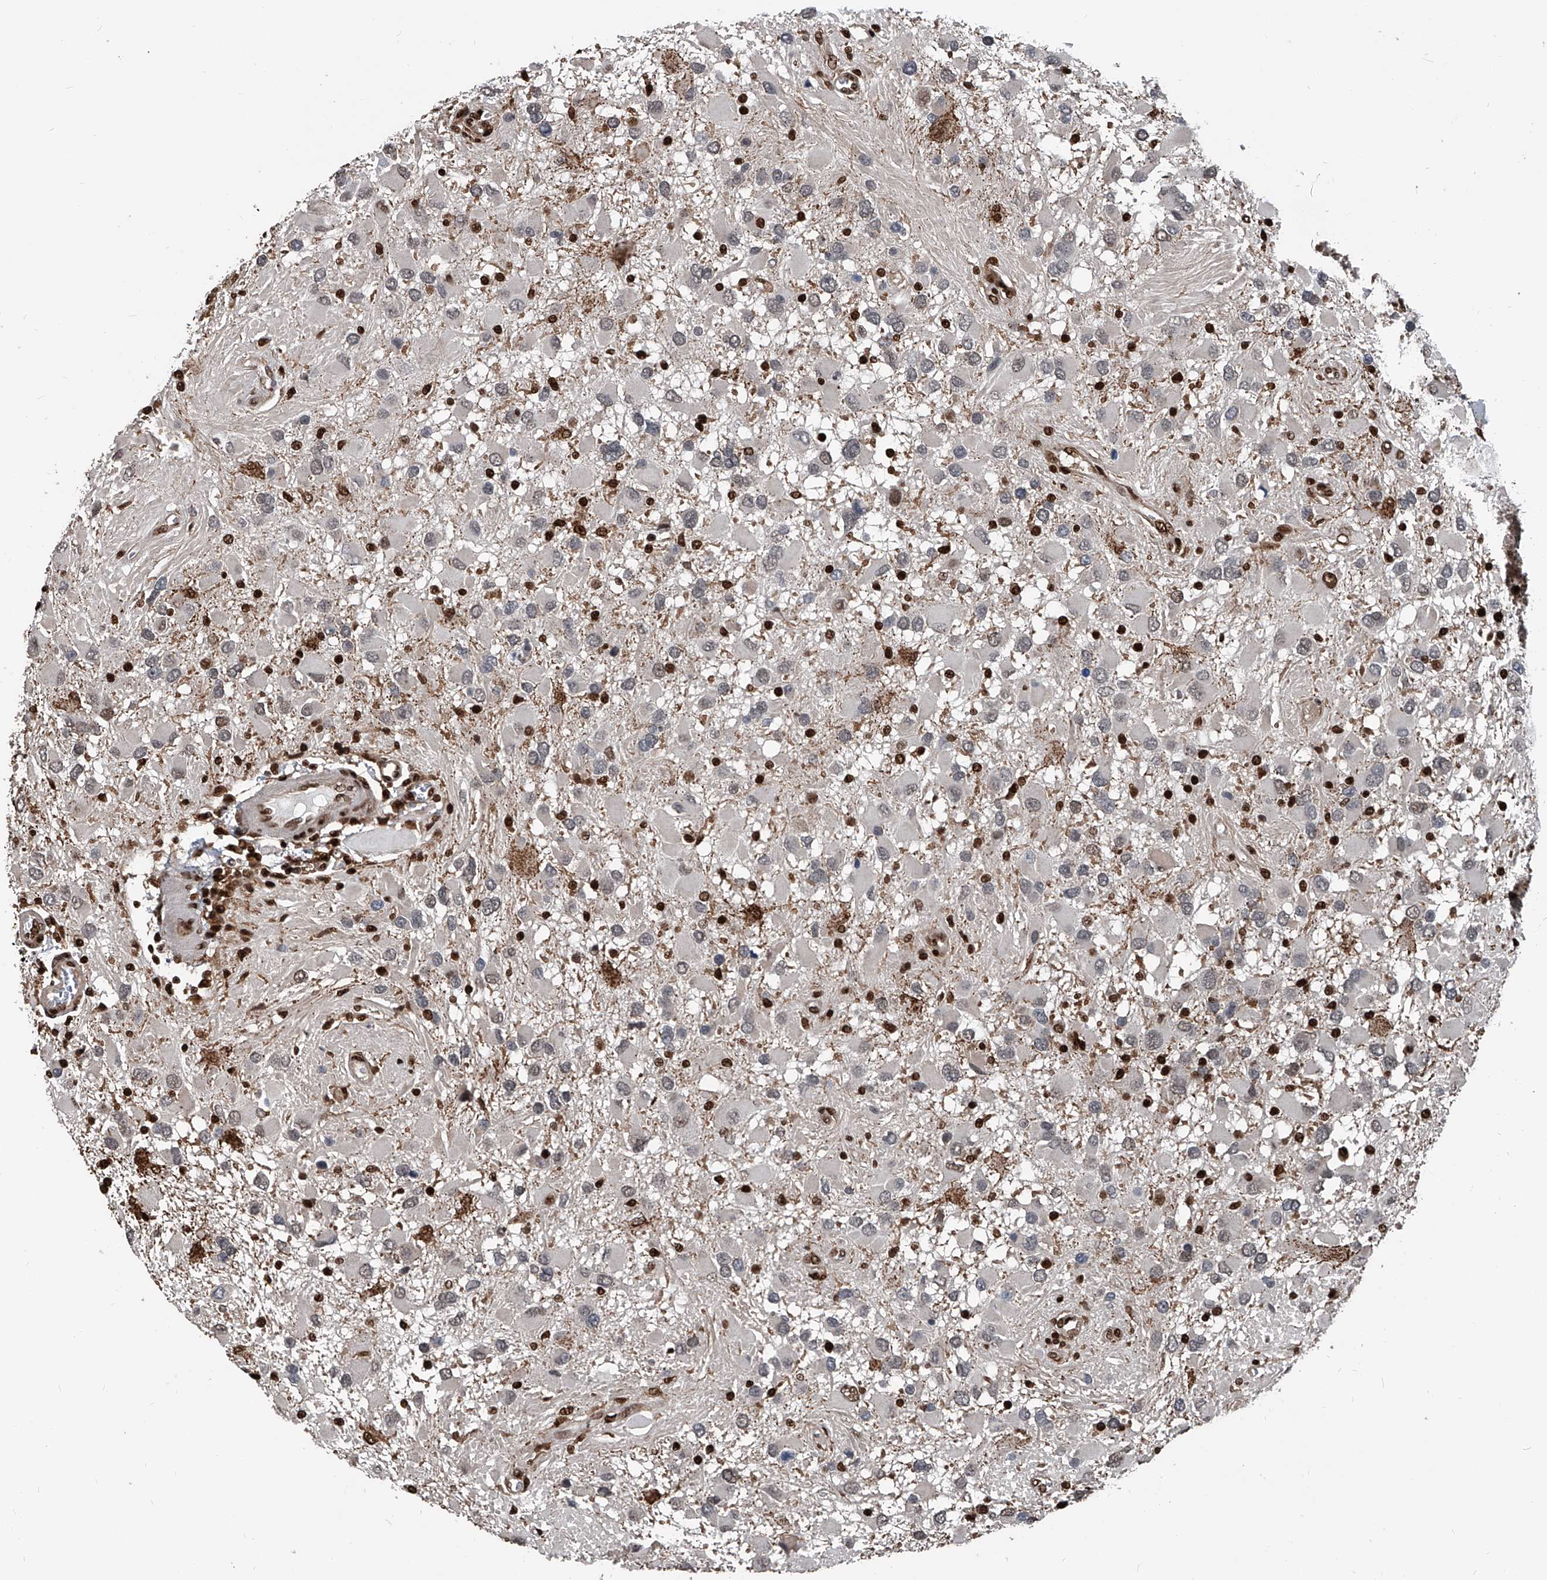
{"staining": {"intensity": "negative", "quantity": "none", "location": "none"}, "tissue": "glioma", "cell_type": "Tumor cells", "image_type": "cancer", "snomed": [{"axis": "morphology", "description": "Glioma, malignant, High grade"}, {"axis": "topography", "description": "Brain"}], "caption": "Immunohistochemistry of malignant glioma (high-grade) shows no staining in tumor cells.", "gene": "FKBP5", "patient": {"sex": "male", "age": 53}}